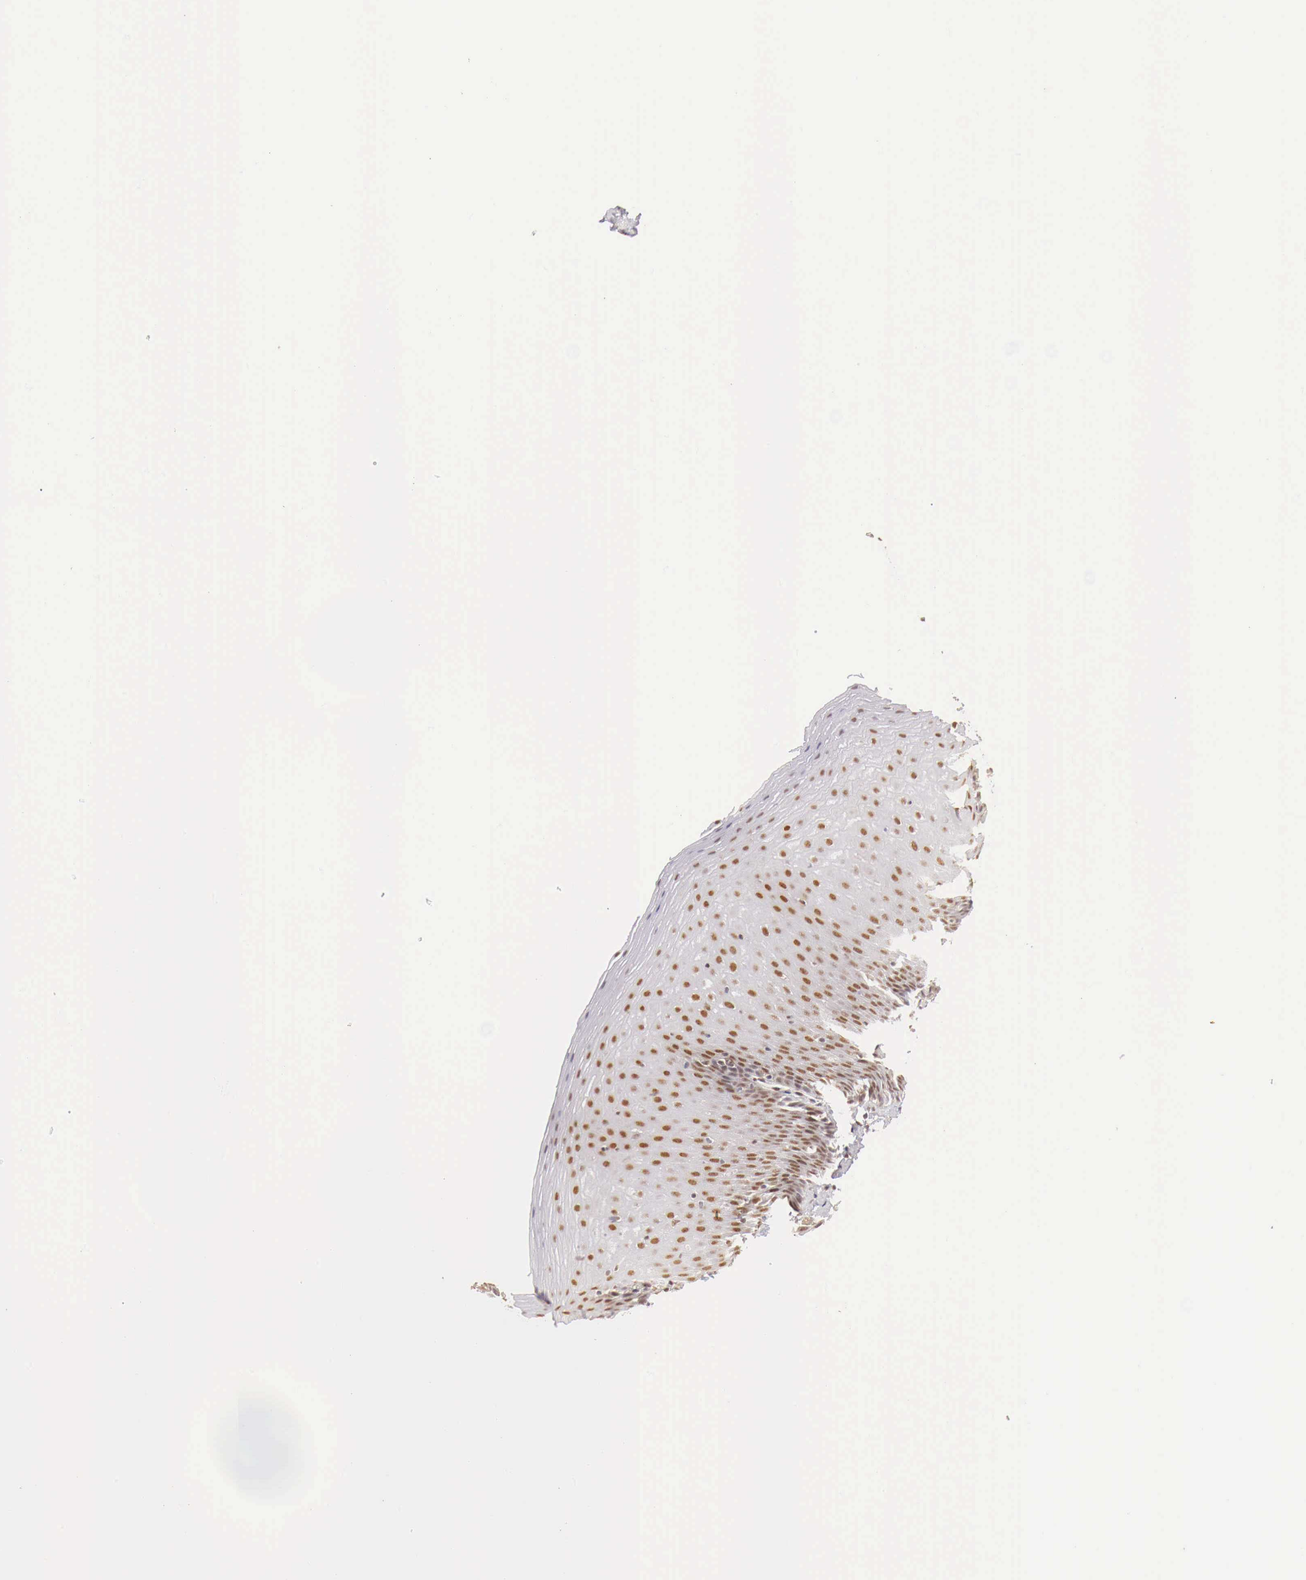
{"staining": {"intensity": "moderate", "quantity": ">75%", "location": "nuclear"}, "tissue": "esophagus", "cell_type": "Squamous epithelial cells", "image_type": "normal", "snomed": [{"axis": "morphology", "description": "Normal tissue, NOS"}, {"axis": "topography", "description": "Esophagus"}], "caption": "The histopathology image demonstrates a brown stain indicating the presence of a protein in the nuclear of squamous epithelial cells in esophagus. (DAB (3,3'-diaminobenzidine) IHC, brown staining for protein, blue staining for nuclei).", "gene": "GPKOW", "patient": {"sex": "female", "age": 61}}